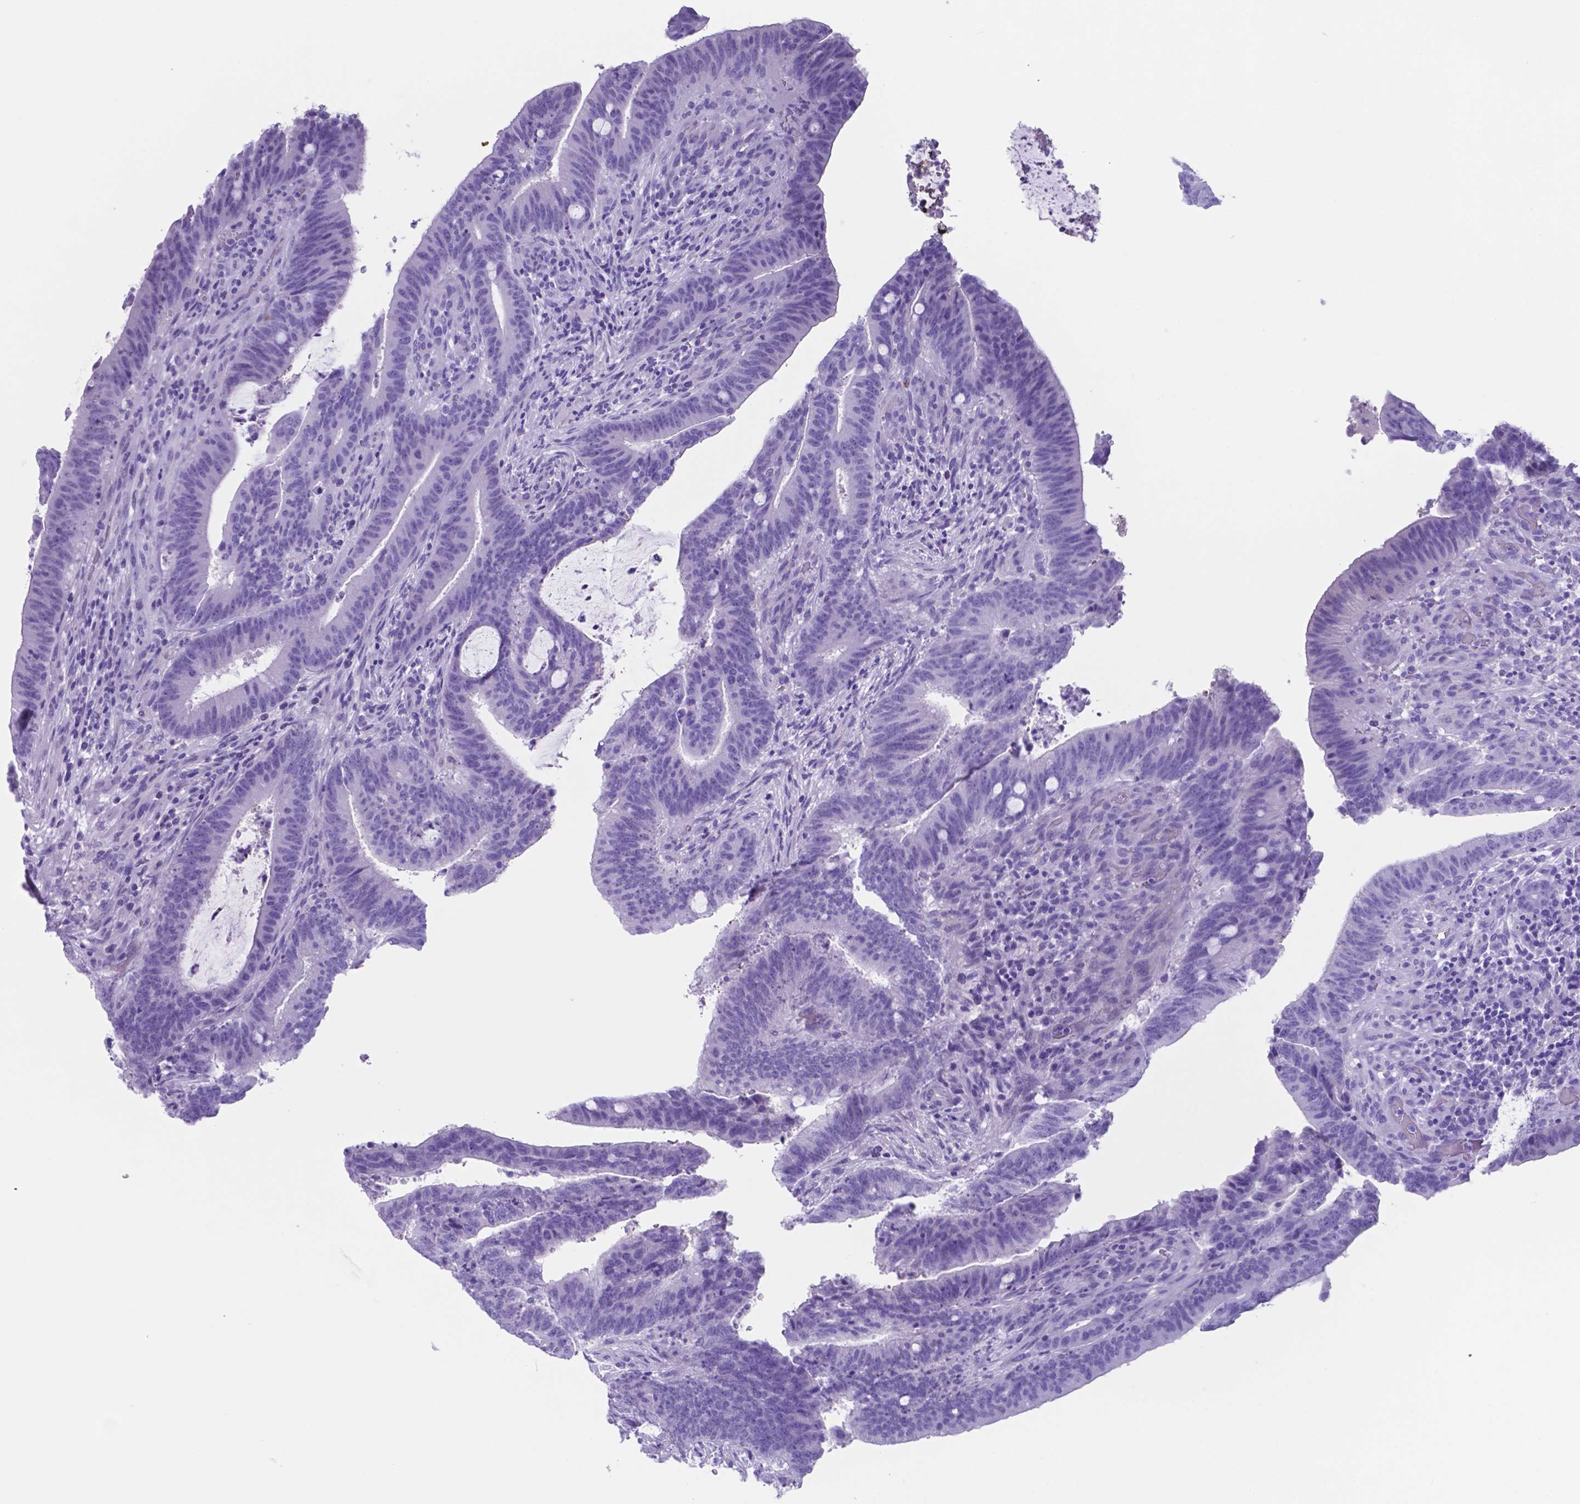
{"staining": {"intensity": "negative", "quantity": "none", "location": "none"}, "tissue": "colorectal cancer", "cell_type": "Tumor cells", "image_type": "cancer", "snomed": [{"axis": "morphology", "description": "Adenocarcinoma, NOS"}, {"axis": "topography", "description": "Colon"}], "caption": "This is an immunohistochemistry histopathology image of colorectal cancer (adenocarcinoma). There is no positivity in tumor cells.", "gene": "DNAAF8", "patient": {"sex": "female", "age": 43}}